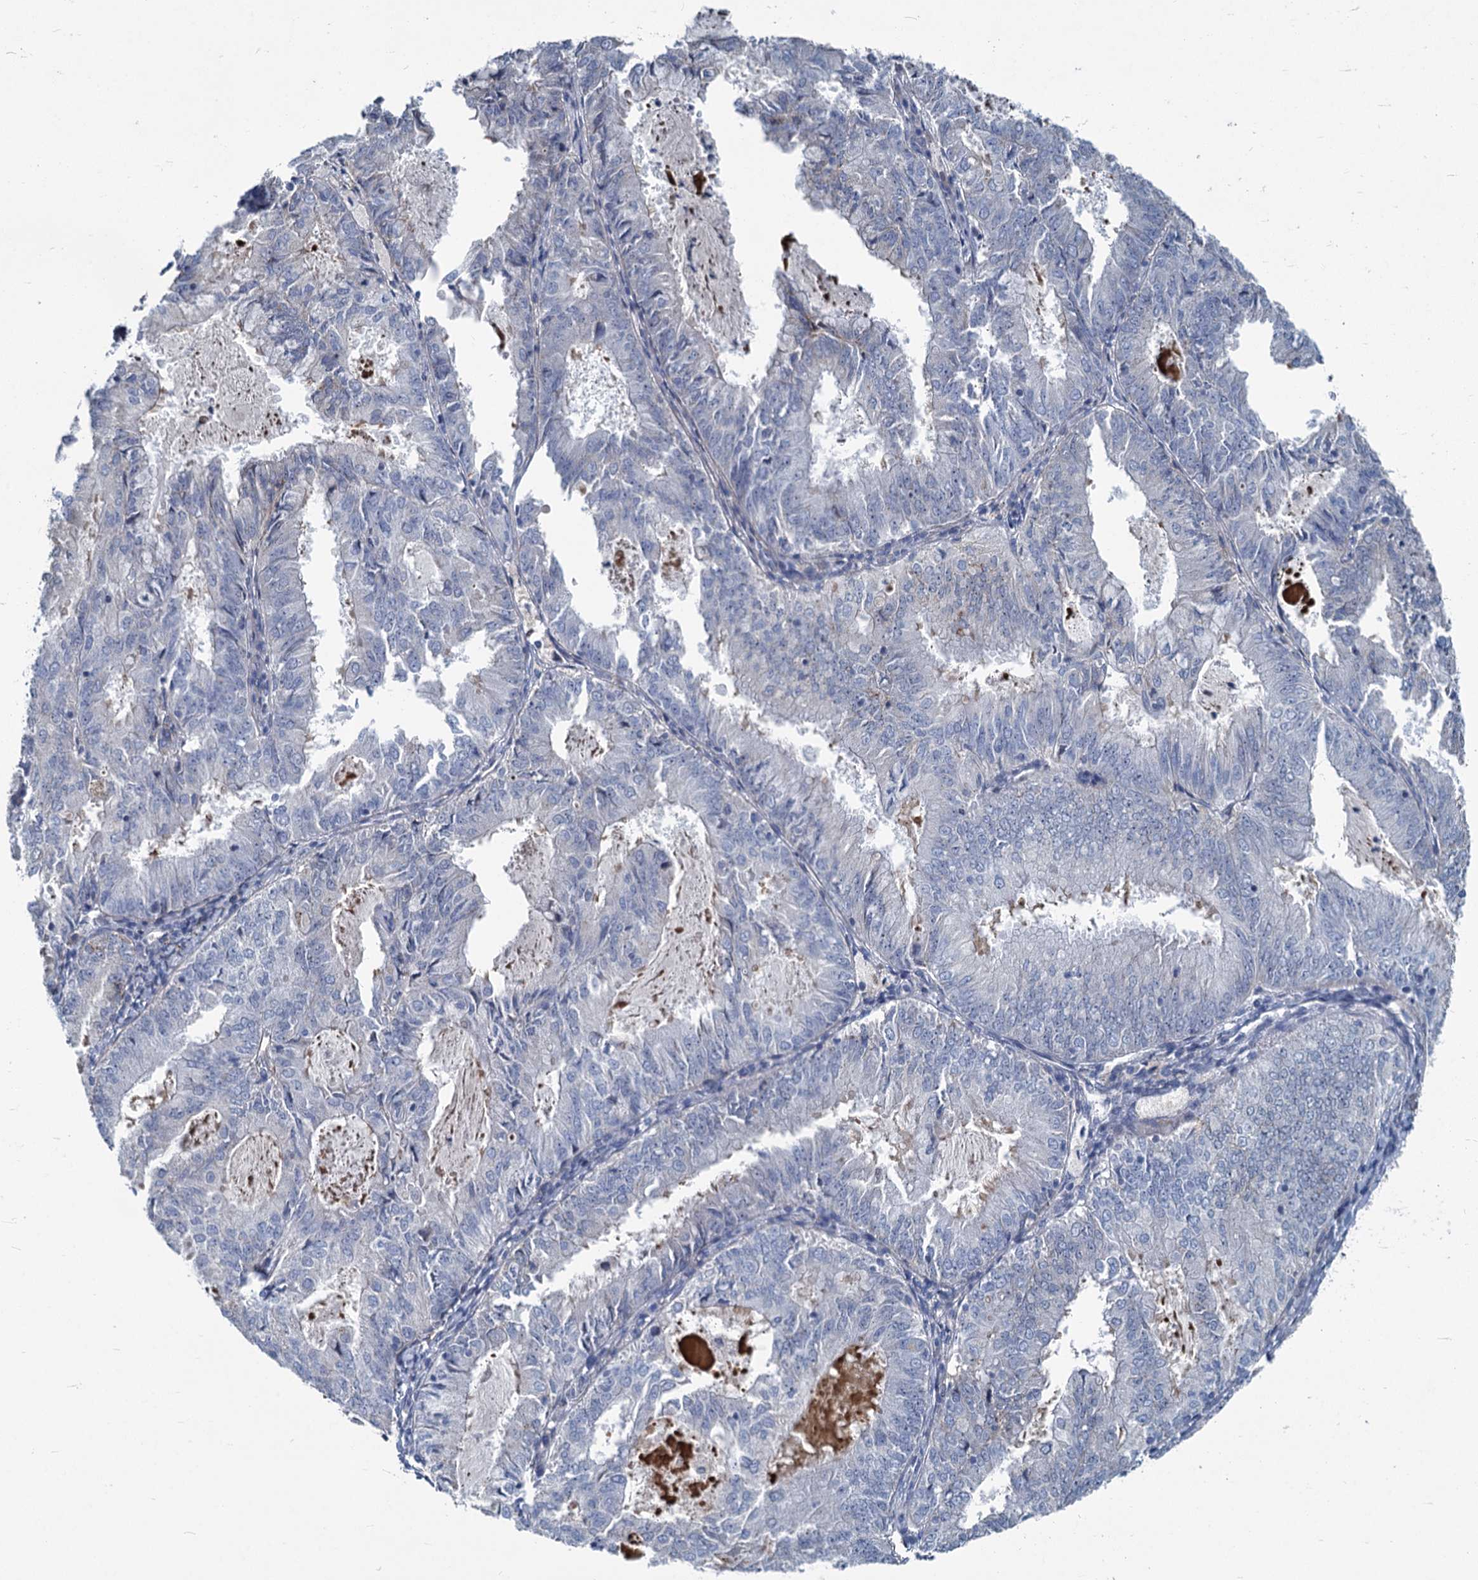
{"staining": {"intensity": "negative", "quantity": "none", "location": "none"}, "tissue": "endometrial cancer", "cell_type": "Tumor cells", "image_type": "cancer", "snomed": [{"axis": "morphology", "description": "Adenocarcinoma, NOS"}, {"axis": "topography", "description": "Endometrium"}], "caption": "DAB (3,3'-diaminobenzidine) immunohistochemical staining of endometrial cancer (adenocarcinoma) shows no significant staining in tumor cells.", "gene": "ASXL3", "patient": {"sex": "female", "age": 57}}